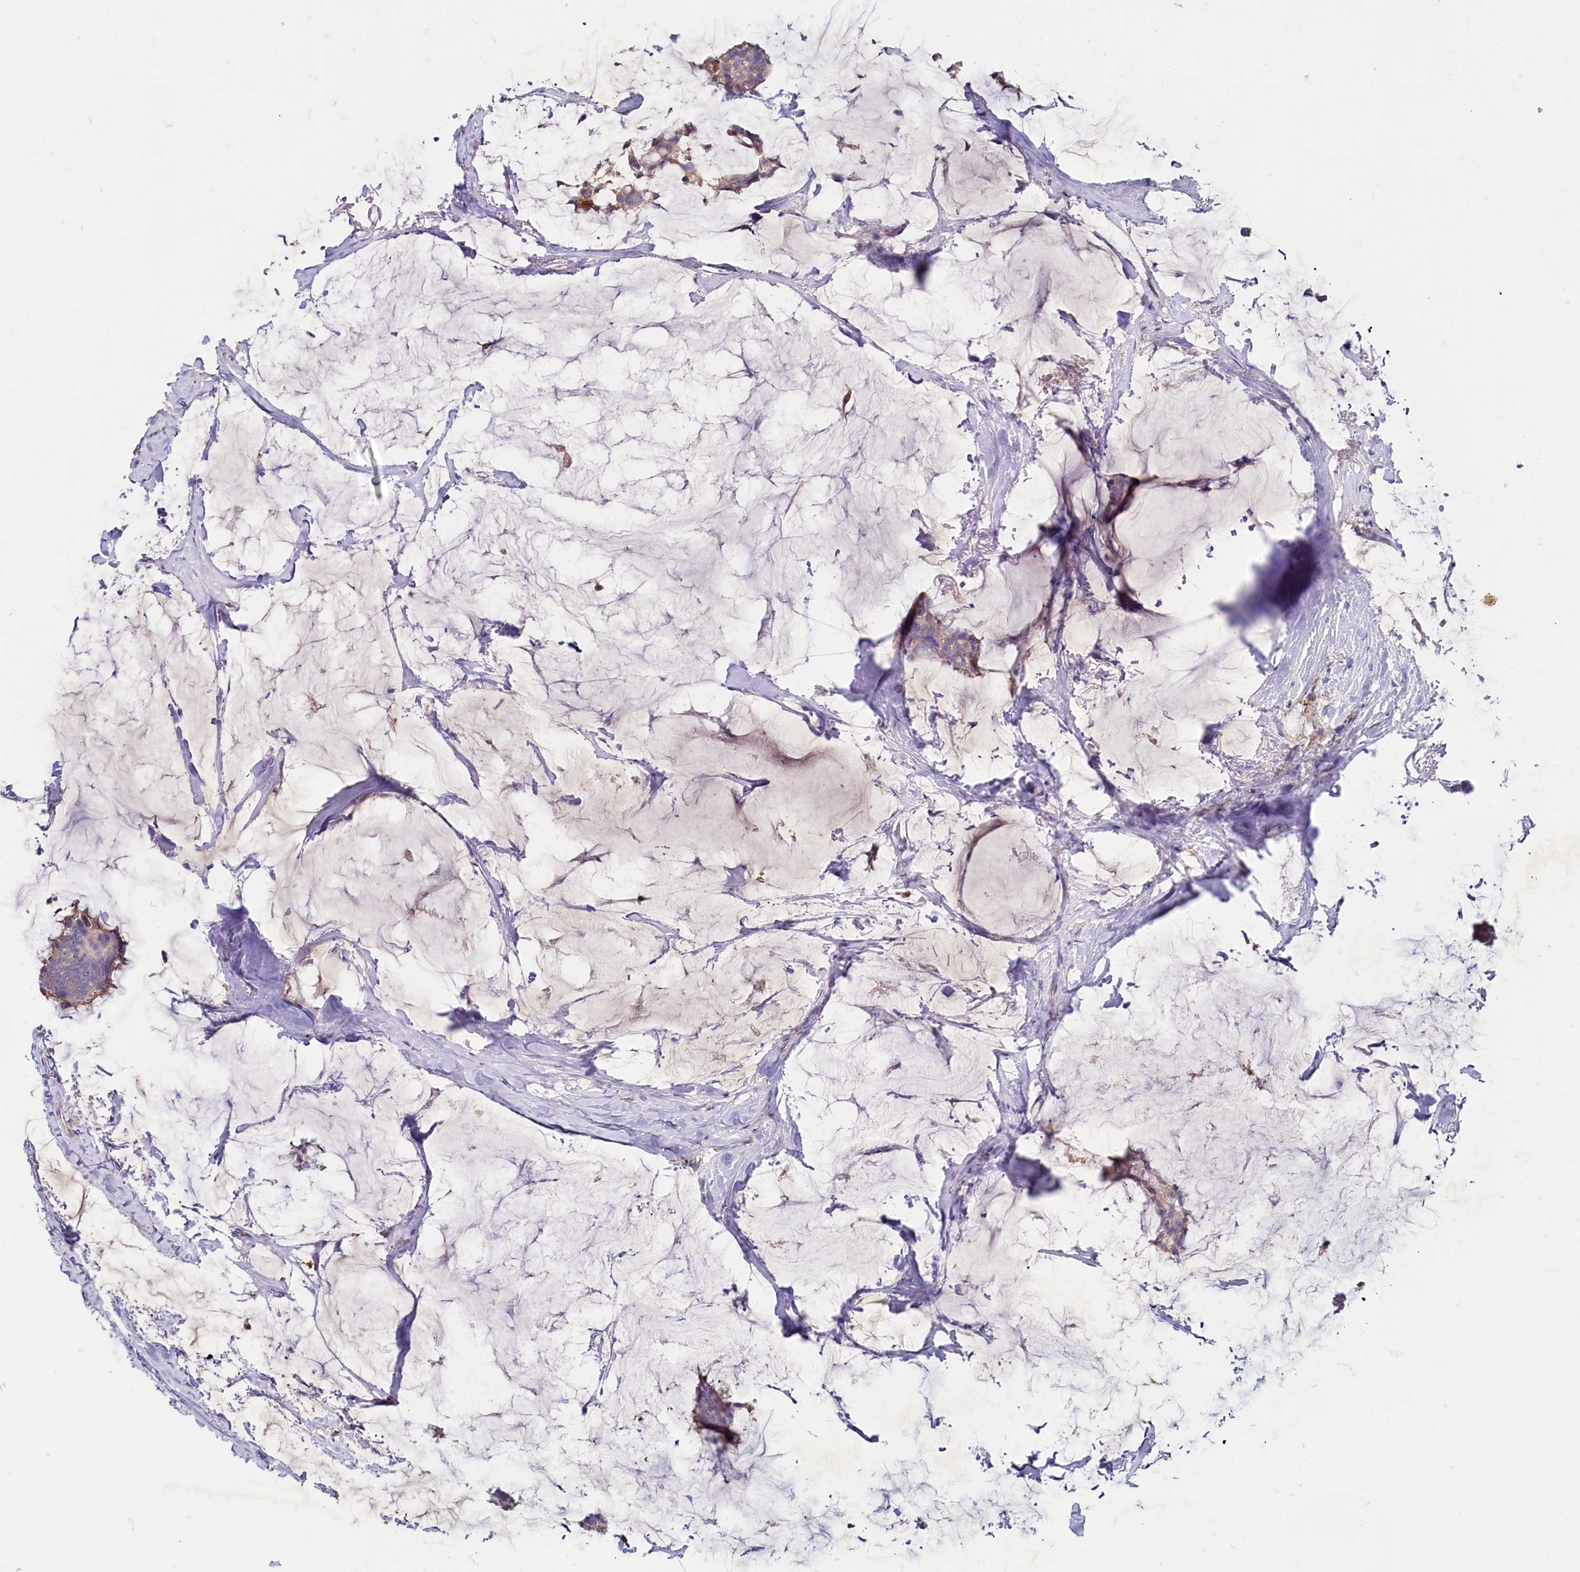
{"staining": {"intensity": "weak", "quantity": "25%-75%", "location": "cytoplasmic/membranous"}, "tissue": "breast cancer", "cell_type": "Tumor cells", "image_type": "cancer", "snomed": [{"axis": "morphology", "description": "Duct carcinoma"}, {"axis": "topography", "description": "Breast"}], "caption": "IHC image of neoplastic tissue: human breast cancer stained using immunohistochemistry reveals low levels of weak protein expression localized specifically in the cytoplasmic/membranous of tumor cells, appearing as a cytoplasmic/membranous brown color.", "gene": "IL17RD", "patient": {"sex": "female", "age": 93}}